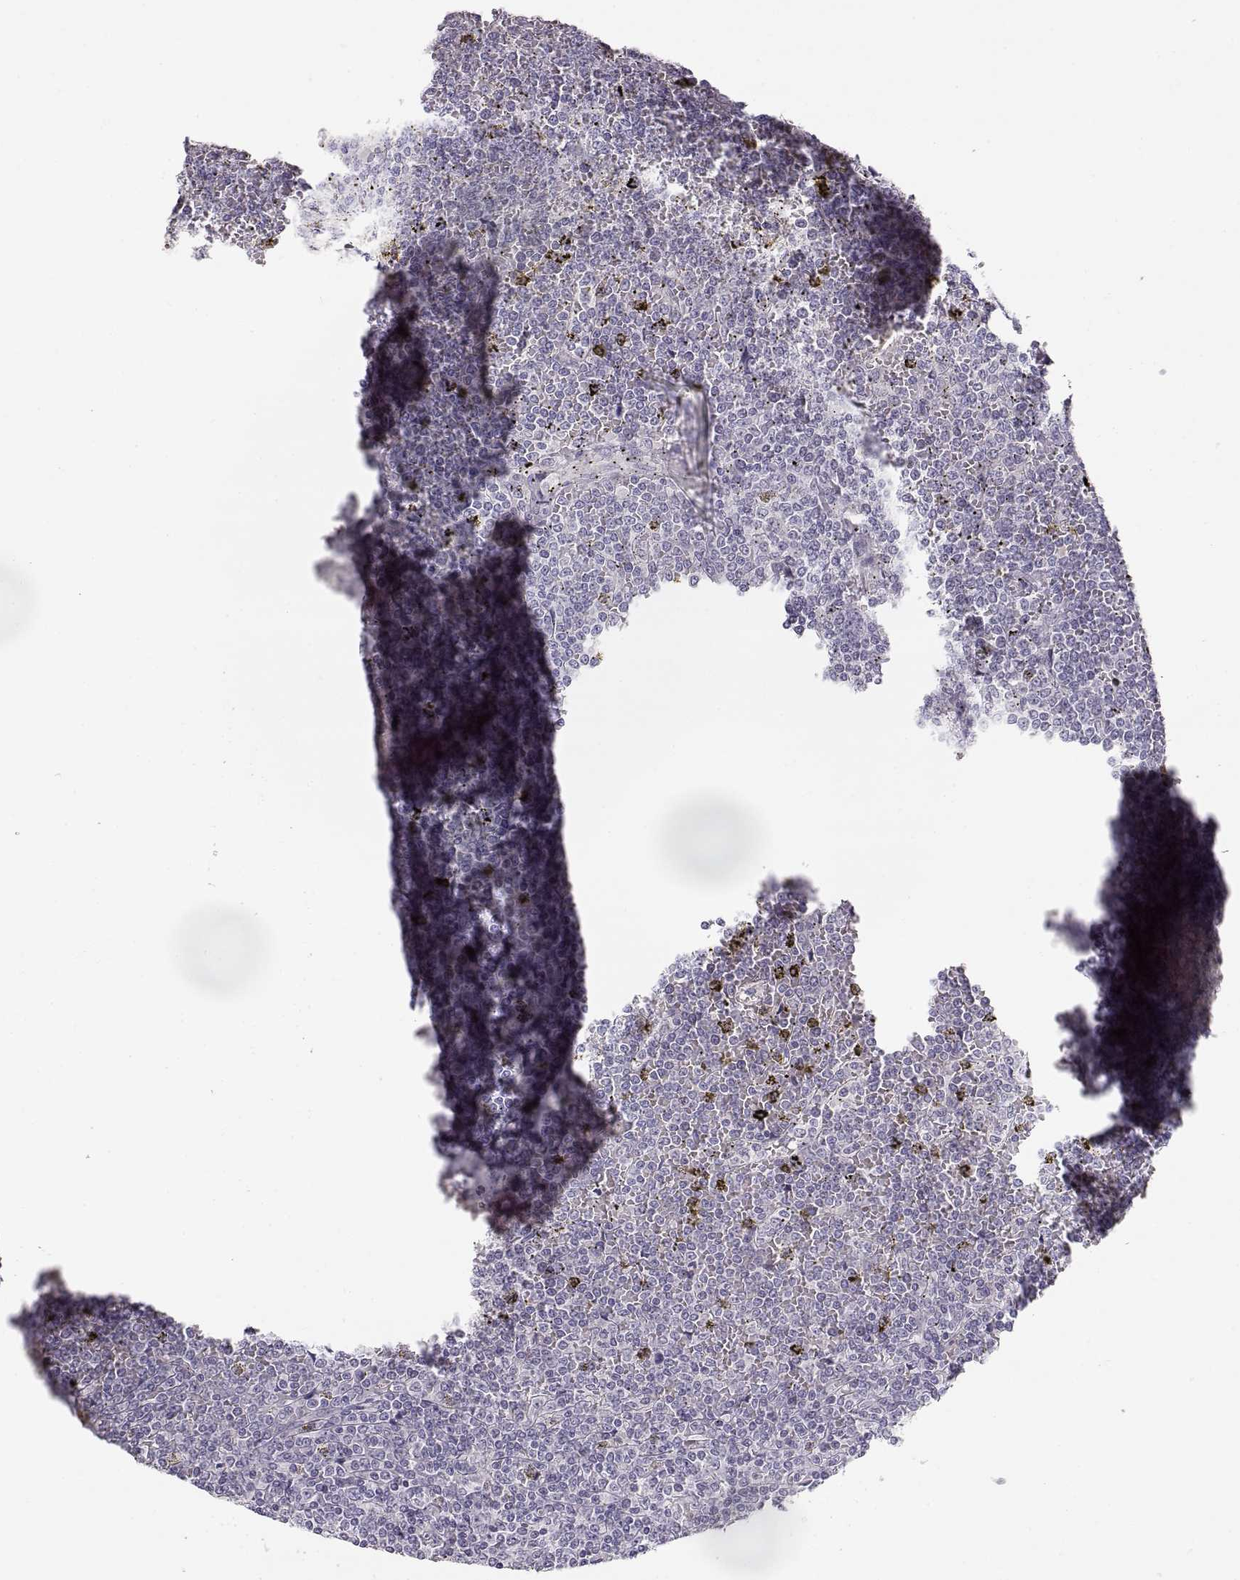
{"staining": {"intensity": "negative", "quantity": "none", "location": "none"}, "tissue": "lymphoma", "cell_type": "Tumor cells", "image_type": "cancer", "snomed": [{"axis": "morphology", "description": "Malignant lymphoma, non-Hodgkin's type, Low grade"}, {"axis": "topography", "description": "Spleen"}], "caption": "An IHC image of lymphoma is shown. There is no staining in tumor cells of lymphoma.", "gene": "TTC26", "patient": {"sex": "female", "age": 19}}